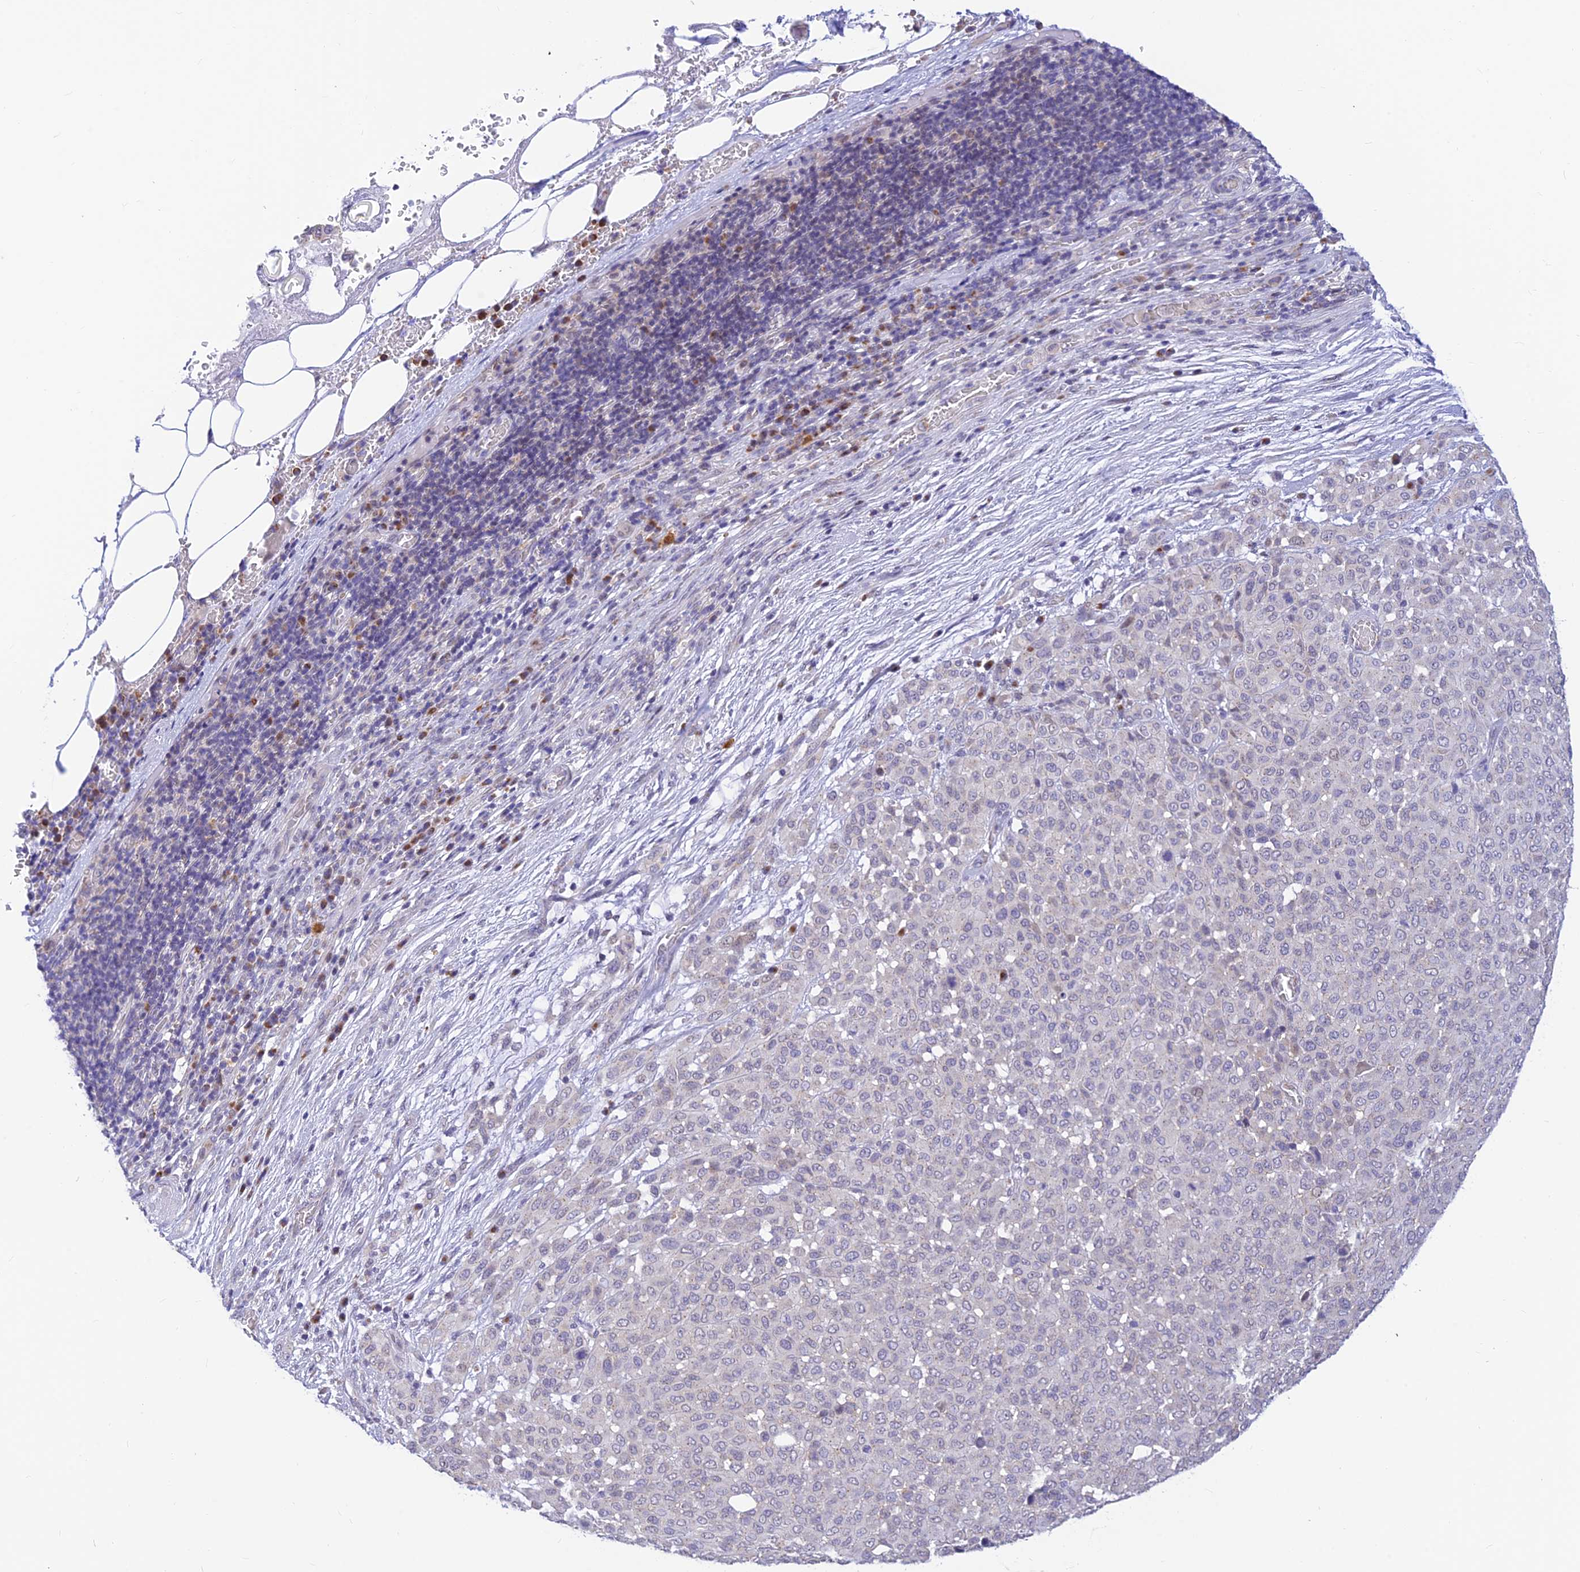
{"staining": {"intensity": "negative", "quantity": "none", "location": "none"}, "tissue": "melanoma", "cell_type": "Tumor cells", "image_type": "cancer", "snomed": [{"axis": "morphology", "description": "Malignant melanoma, Metastatic site"}, {"axis": "topography", "description": "Skin"}], "caption": "High power microscopy image of an immunohistochemistry photomicrograph of melanoma, revealing no significant staining in tumor cells.", "gene": "INKA1", "patient": {"sex": "female", "age": 81}}